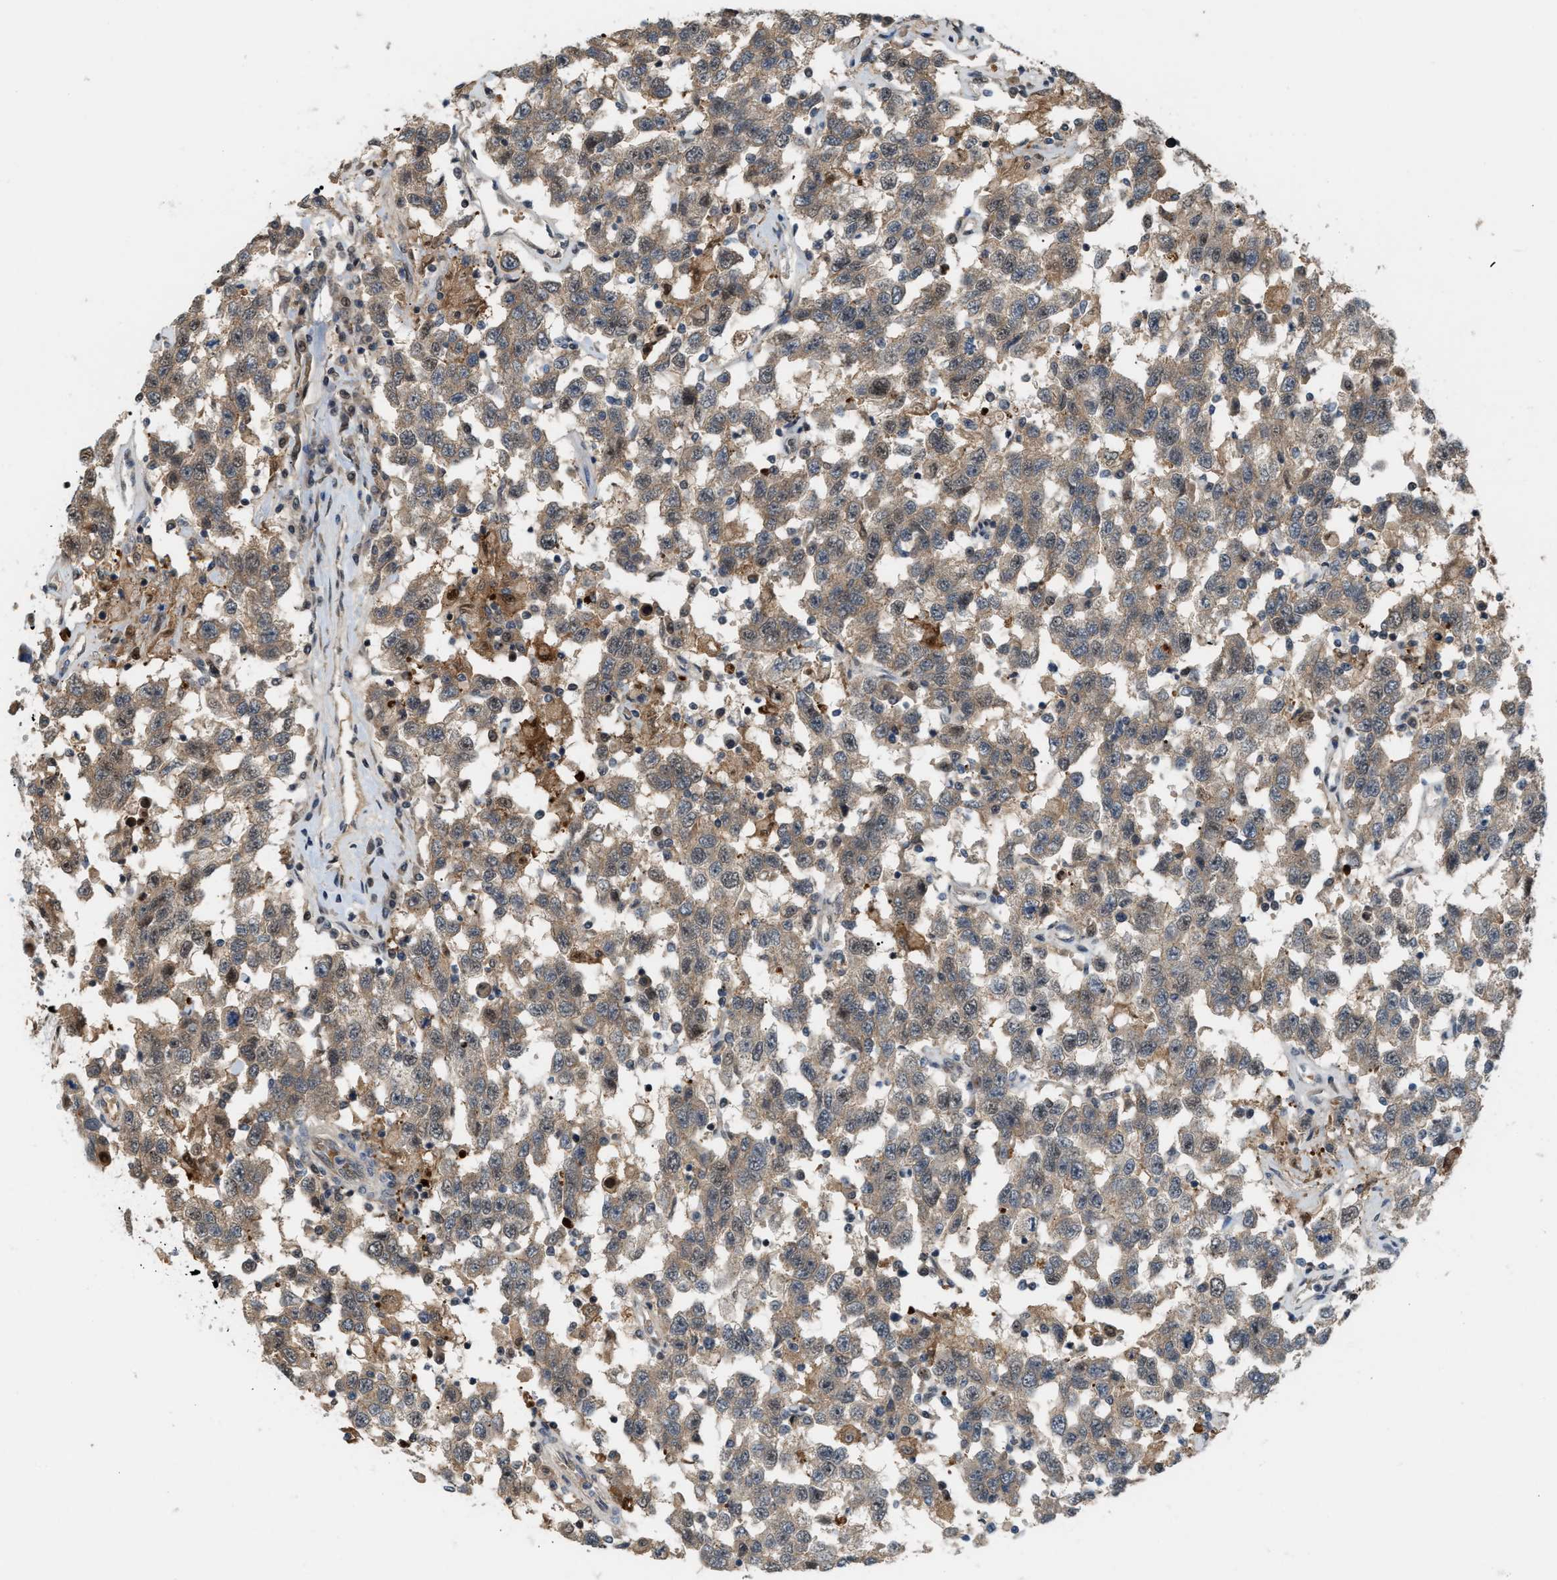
{"staining": {"intensity": "weak", "quantity": ">75%", "location": "cytoplasmic/membranous,nuclear"}, "tissue": "testis cancer", "cell_type": "Tumor cells", "image_type": "cancer", "snomed": [{"axis": "morphology", "description": "Seminoma, NOS"}, {"axis": "topography", "description": "Testis"}], "caption": "This image reveals seminoma (testis) stained with IHC to label a protein in brown. The cytoplasmic/membranous and nuclear of tumor cells show weak positivity for the protein. Nuclei are counter-stained blue.", "gene": "RFFL", "patient": {"sex": "male", "age": 41}}